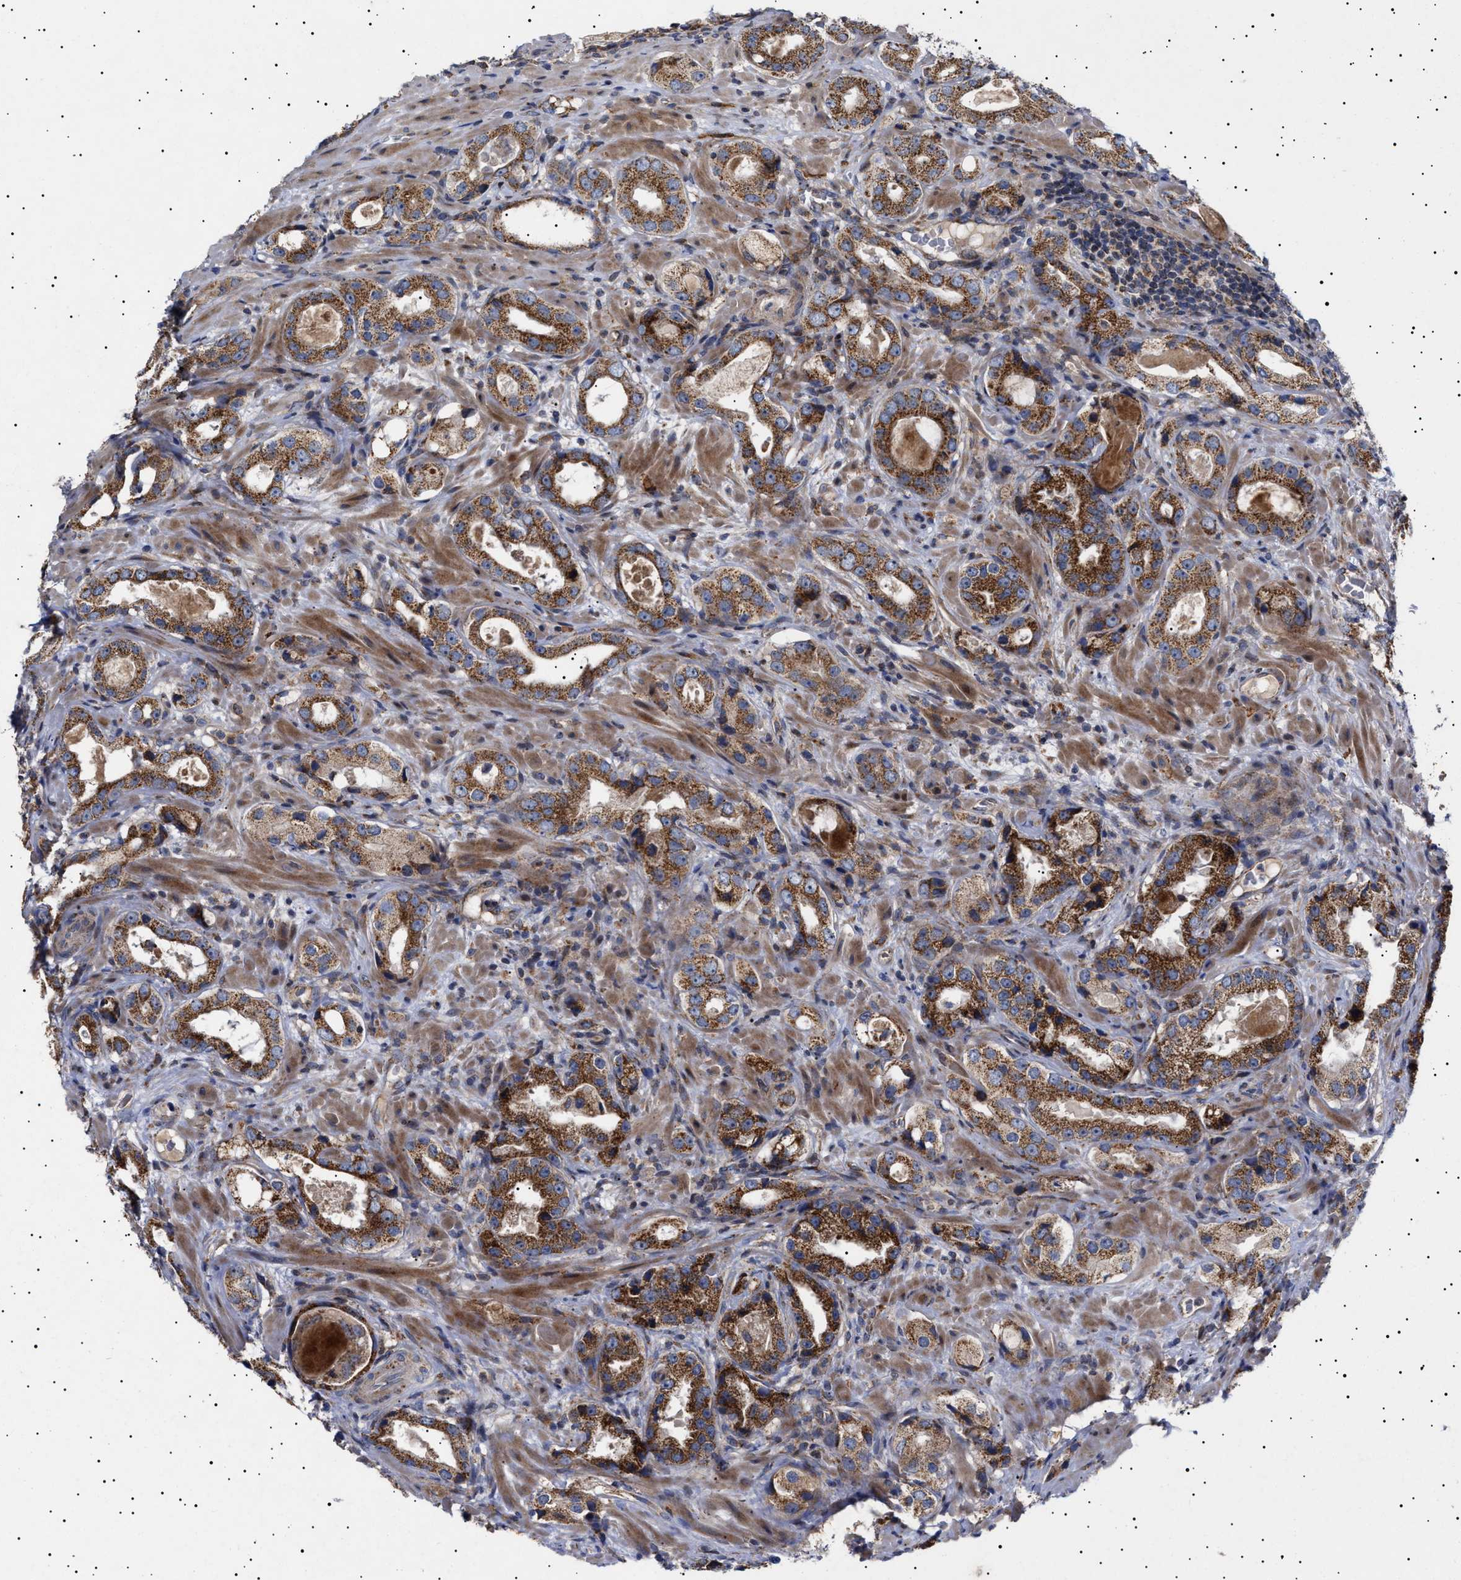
{"staining": {"intensity": "strong", "quantity": ">75%", "location": "cytoplasmic/membranous"}, "tissue": "prostate cancer", "cell_type": "Tumor cells", "image_type": "cancer", "snomed": [{"axis": "morphology", "description": "Adenocarcinoma, High grade"}, {"axis": "topography", "description": "Prostate"}], "caption": "About >75% of tumor cells in human prostate cancer (high-grade adenocarcinoma) reveal strong cytoplasmic/membranous protein positivity as visualized by brown immunohistochemical staining.", "gene": "MRPL10", "patient": {"sex": "male", "age": 63}}